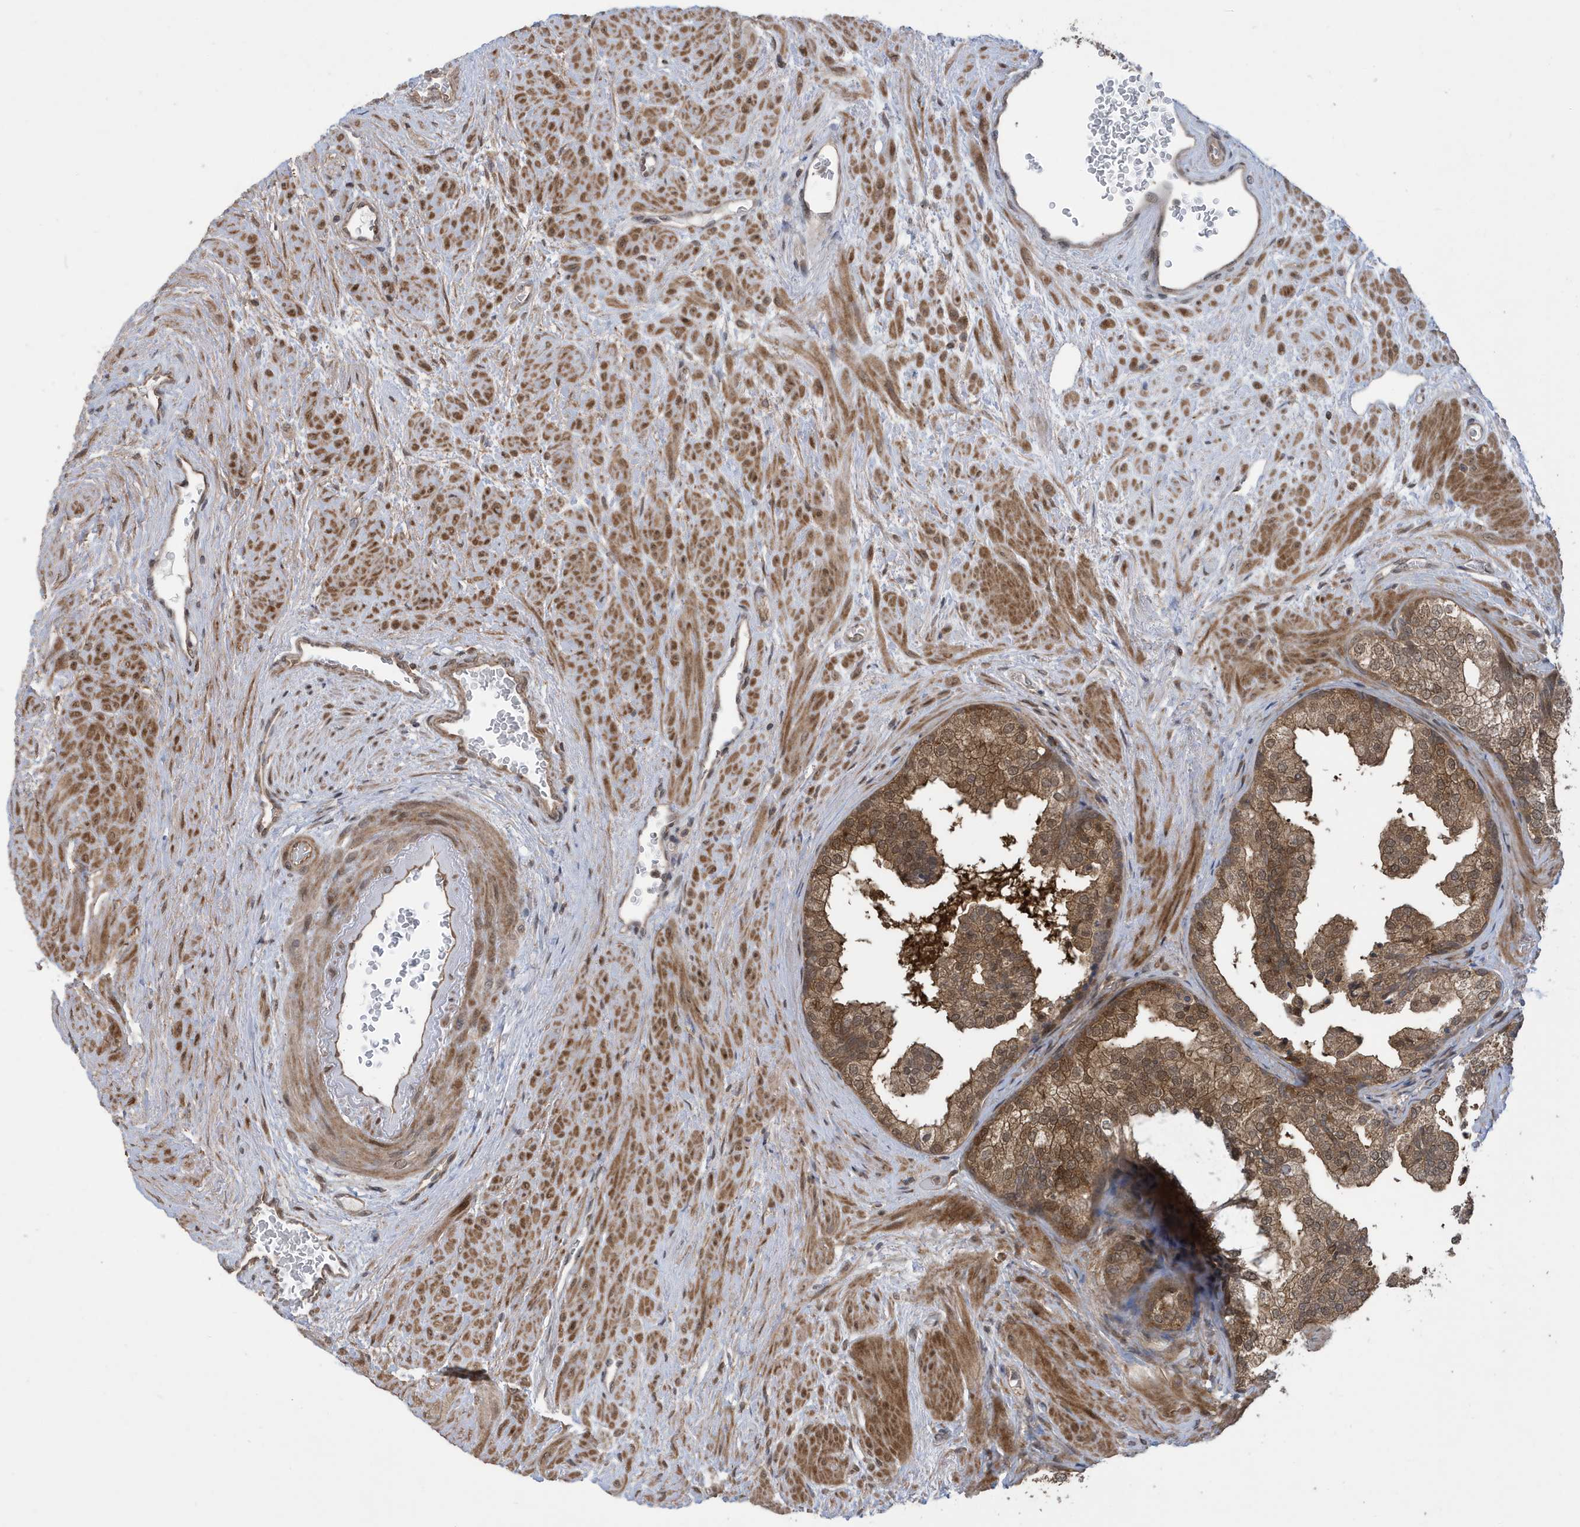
{"staining": {"intensity": "strong", "quantity": ">75%", "location": "cytoplasmic/membranous,nuclear"}, "tissue": "prostate", "cell_type": "Glandular cells", "image_type": "normal", "snomed": [{"axis": "morphology", "description": "Normal tissue, NOS"}, {"axis": "topography", "description": "Prostate"}], "caption": "This histopathology image demonstrates unremarkable prostate stained with IHC to label a protein in brown. The cytoplasmic/membranous,nuclear of glandular cells show strong positivity for the protein. Nuclei are counter-stained blue.", "gene": "UBQLN1", "patient": {"sex": "male", "age": 48}}